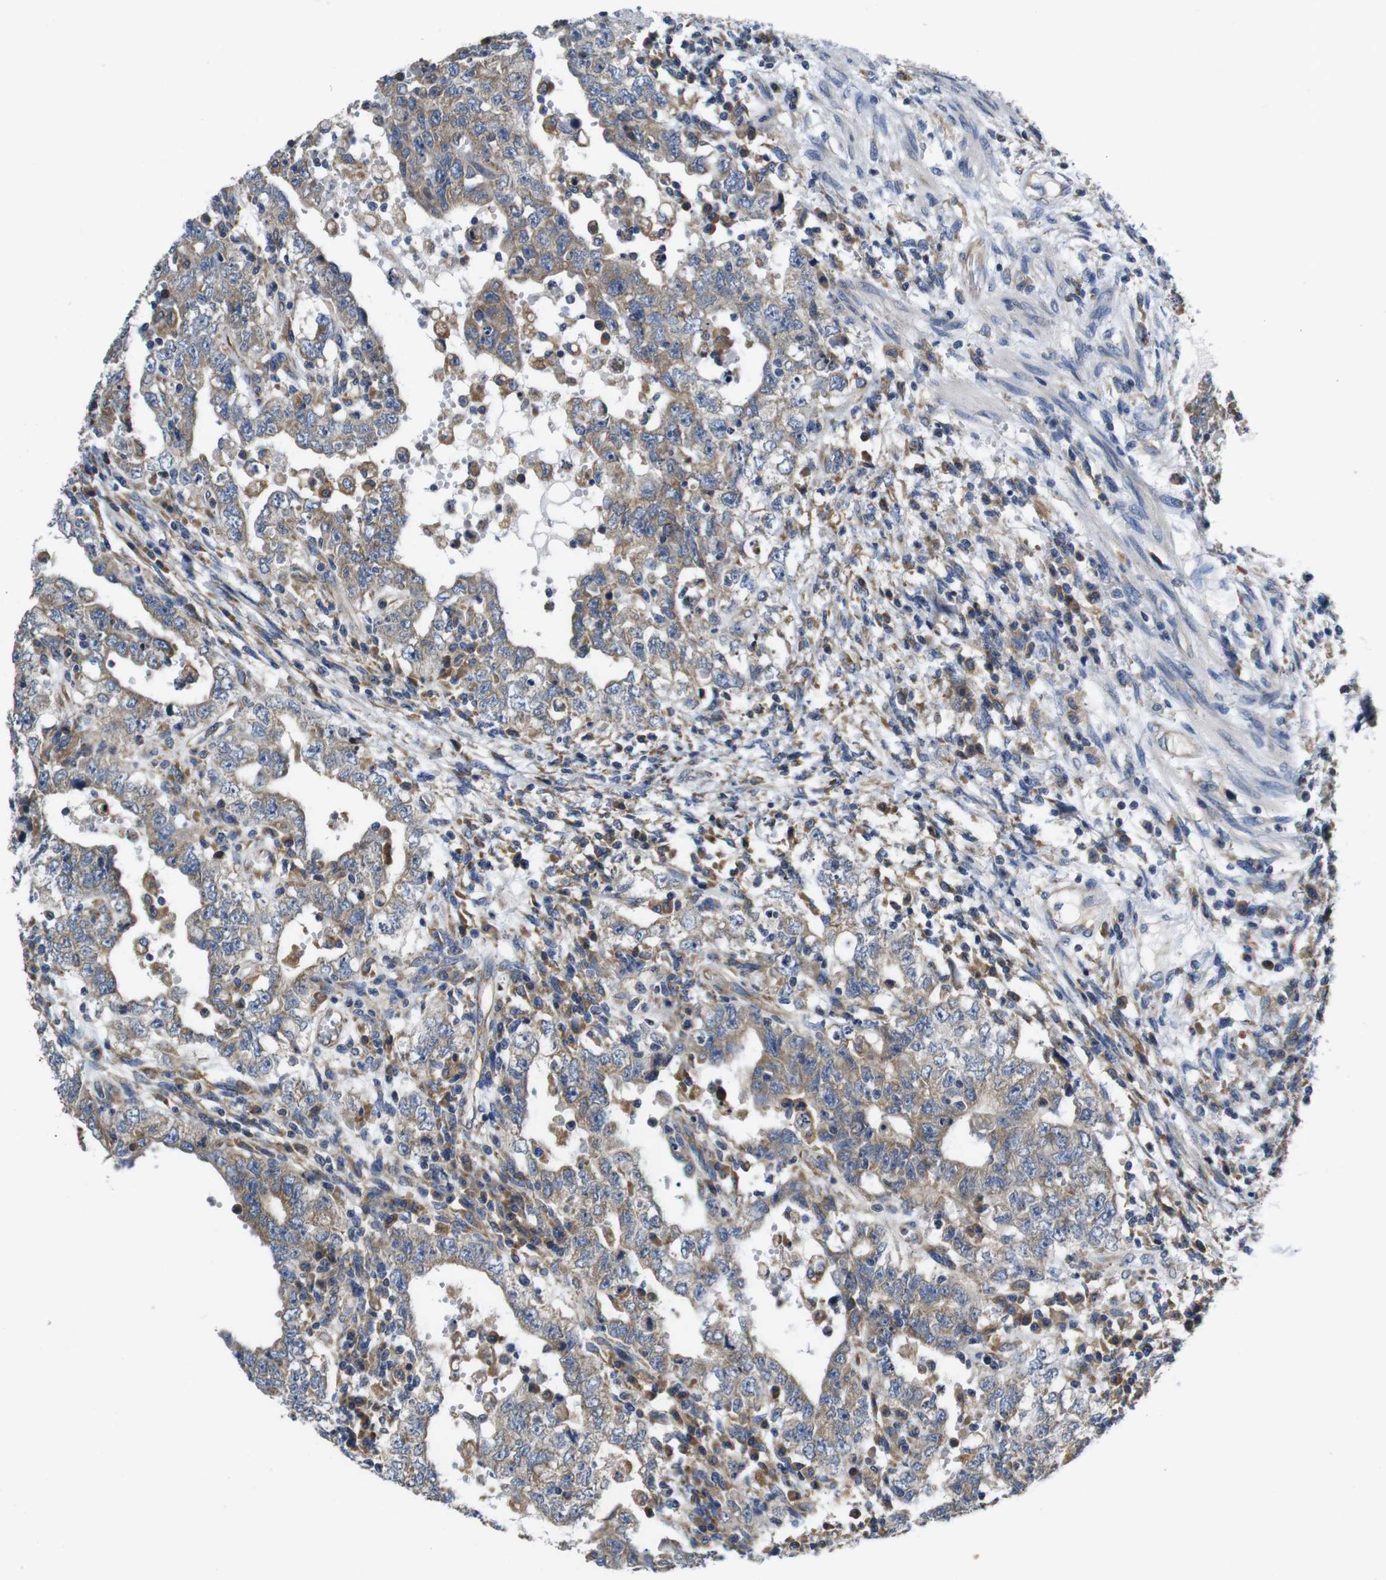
{"staining": {"intensity": "moderate", "quantity": ">75%", "location": "cytoplasmic/membranous"}, "tissue": "testis cancer", "cell_type": "Tumor cells", "image_type": "cancer", "snomed": [{"axis": "morphology", "description": "Carcinoma, Embryonal, NOS"}, {"axis": "topography", "description": "Testis"}], "caption": "High-magnification brightfield microscopy of testis cancer stained with DAB (brown) and counterstained with hematoxylin (blue). tumor cells exhibit moderate cytoplasmic/membranous expression is present in approximately>75% of cells. (DAB = brown stain, brightfield microscopy at high magnification).", "gene": "MARCHF7", "patient": {"sex": "male", "age": 26}}